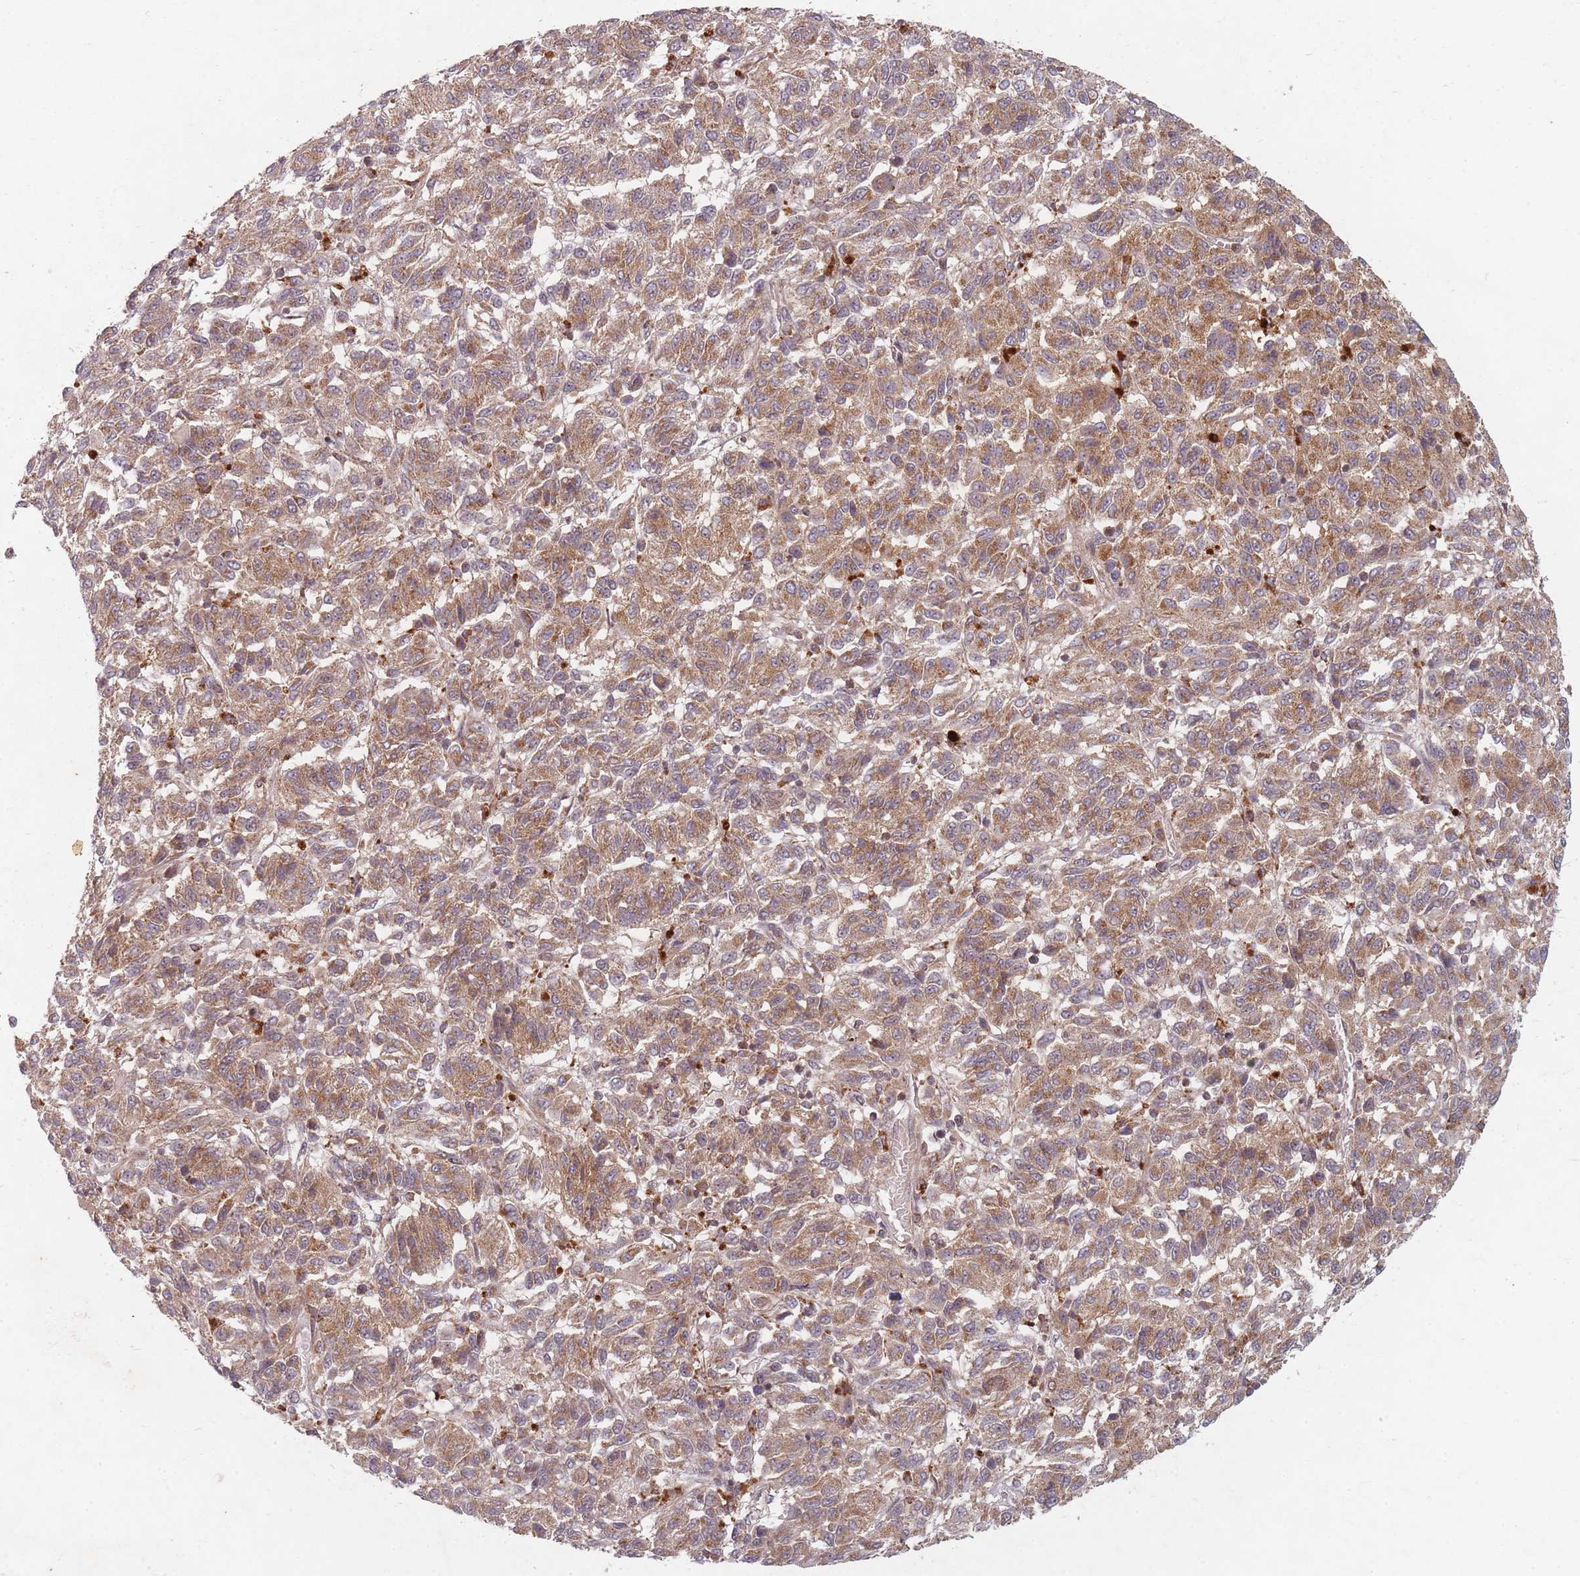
{"staining": {"intensity": "moderate", "quantity": ">75%", "location": "cytoplasmic/membranous"}, "tissue": "melanoma", "cell_type": "Tumor cells", "image_type": "cancer", "snomed": [{"axis": "morphology", "description": "Malignant melanoma, Metastatic site"}, {"axis": "topography", "description": "Lung"}], "caption": "Immunohistochemical staining of human melanoma demonstrates medium levels of moderate cytoplasmic/membranous positivity in approximately >75% of tumor cells.", "gene": "RADX", "patient": {"sex": "male", "age": 64}}